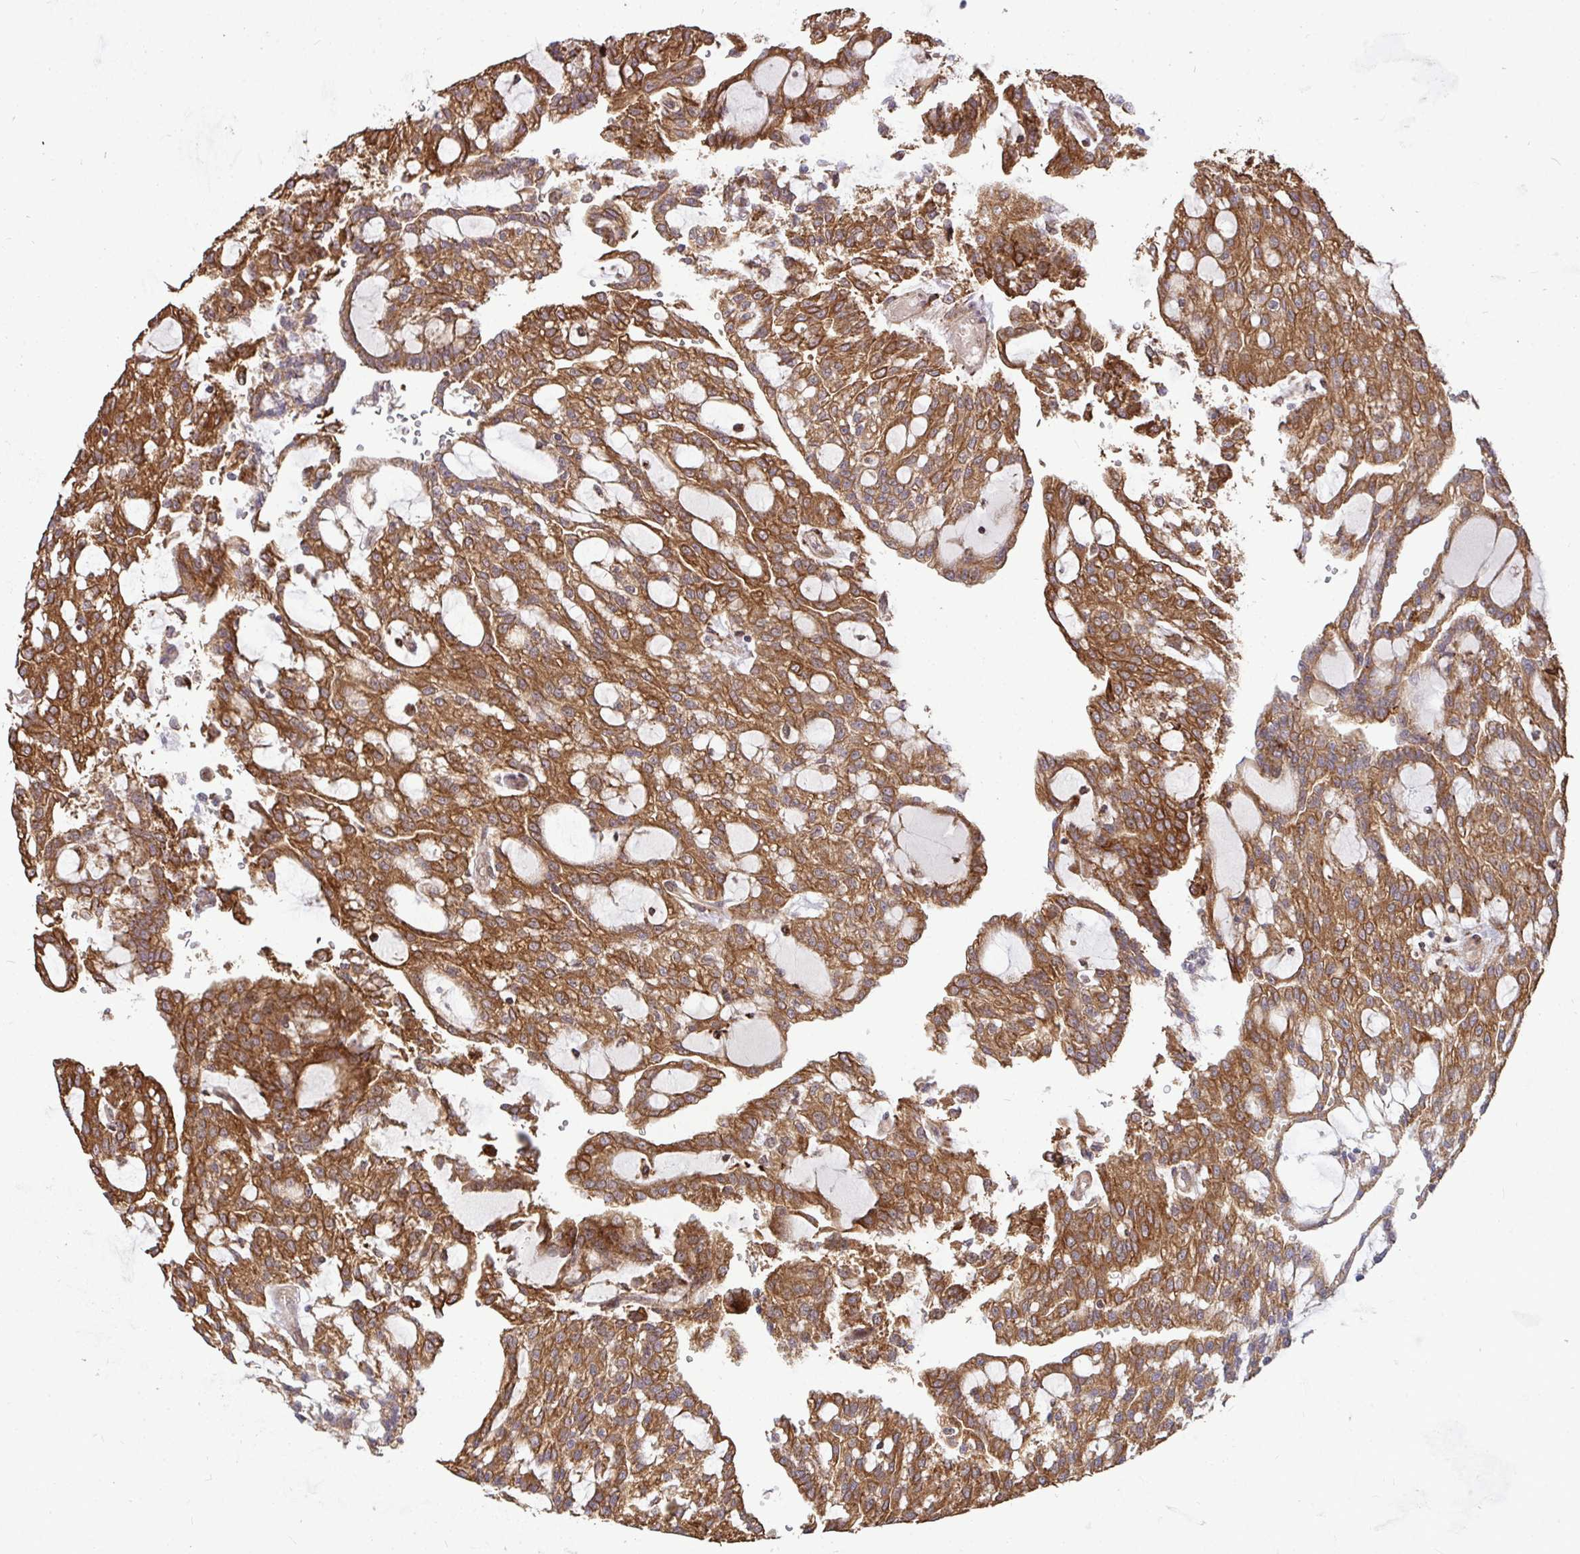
{"staining": {"intensity": "strong", "quantity": ">75%", "location": "cytoplasmic/membranous"}, "tissue": "renal cancer", "cell_type": "Tumor cells", "image_type": "cancer", "snomed": [{"axis": "morphology", "description": "Adenocarcinoma, NOS"}, {"axis": "topography", "description": "Kidney"}], "caption": "The immunohistochemical stain shows strong cytoplasmic/membranous expression in tumor cells of renal cancer tissue.", "gene": "TRIM44", "patient": {"sex": "male", "age": 63}}